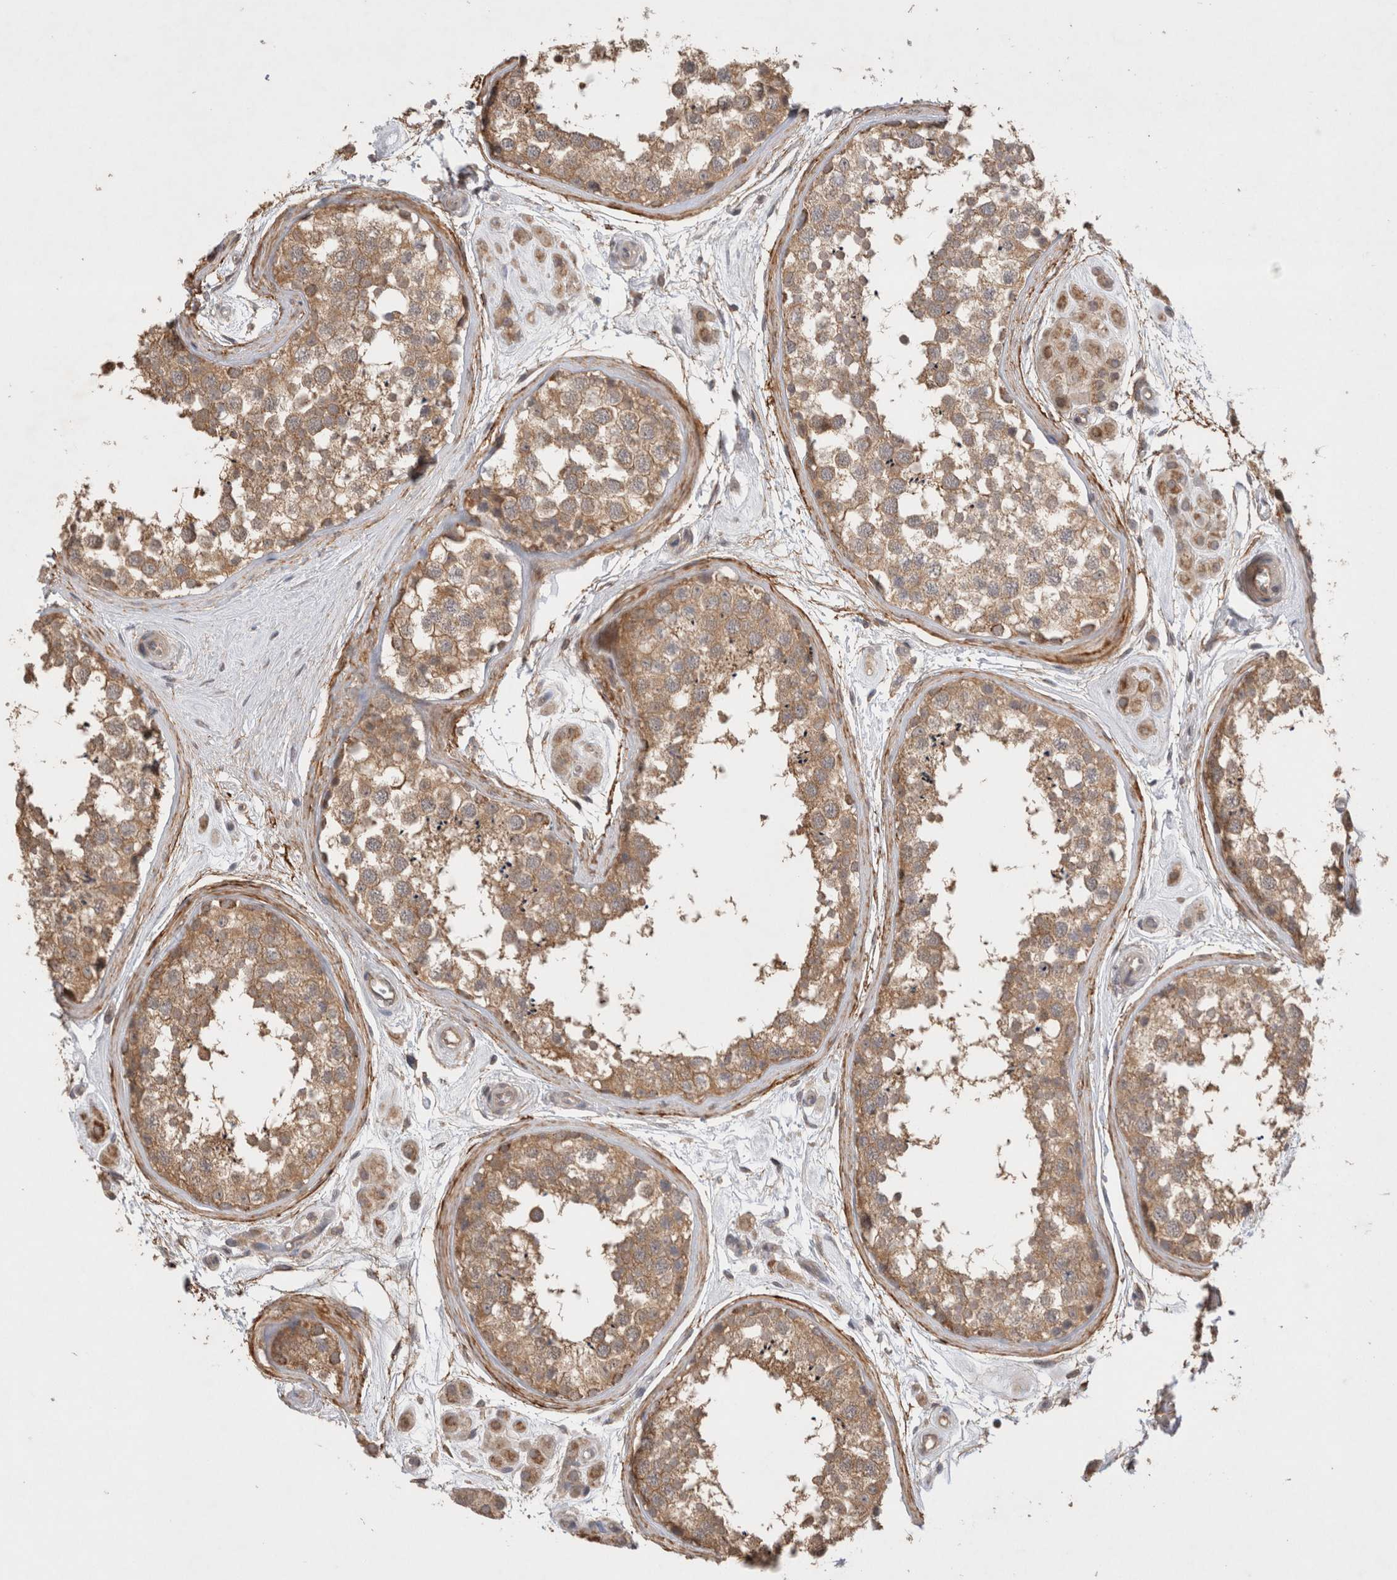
{"staining": {"intensity": "moderate", "quantity": ">75%", "location": "cytoplasmic/membranous"}, "tissue": "testis", "cell_type": "Cells in seminiferous ducts", "image_type": "normal", "snomed": [{"axis": "morphology", "description": "Normal tissue, NOS"}, {"axis": "topography", "description": "Testis"}], "caption": "Unremarkable testis shows moderate cytoplasmic/membranous staining in approximately >75% of cells in seminiferous ducts.", "gene": "GSDMB", "patient": {"sex": "male", "age": 56}}